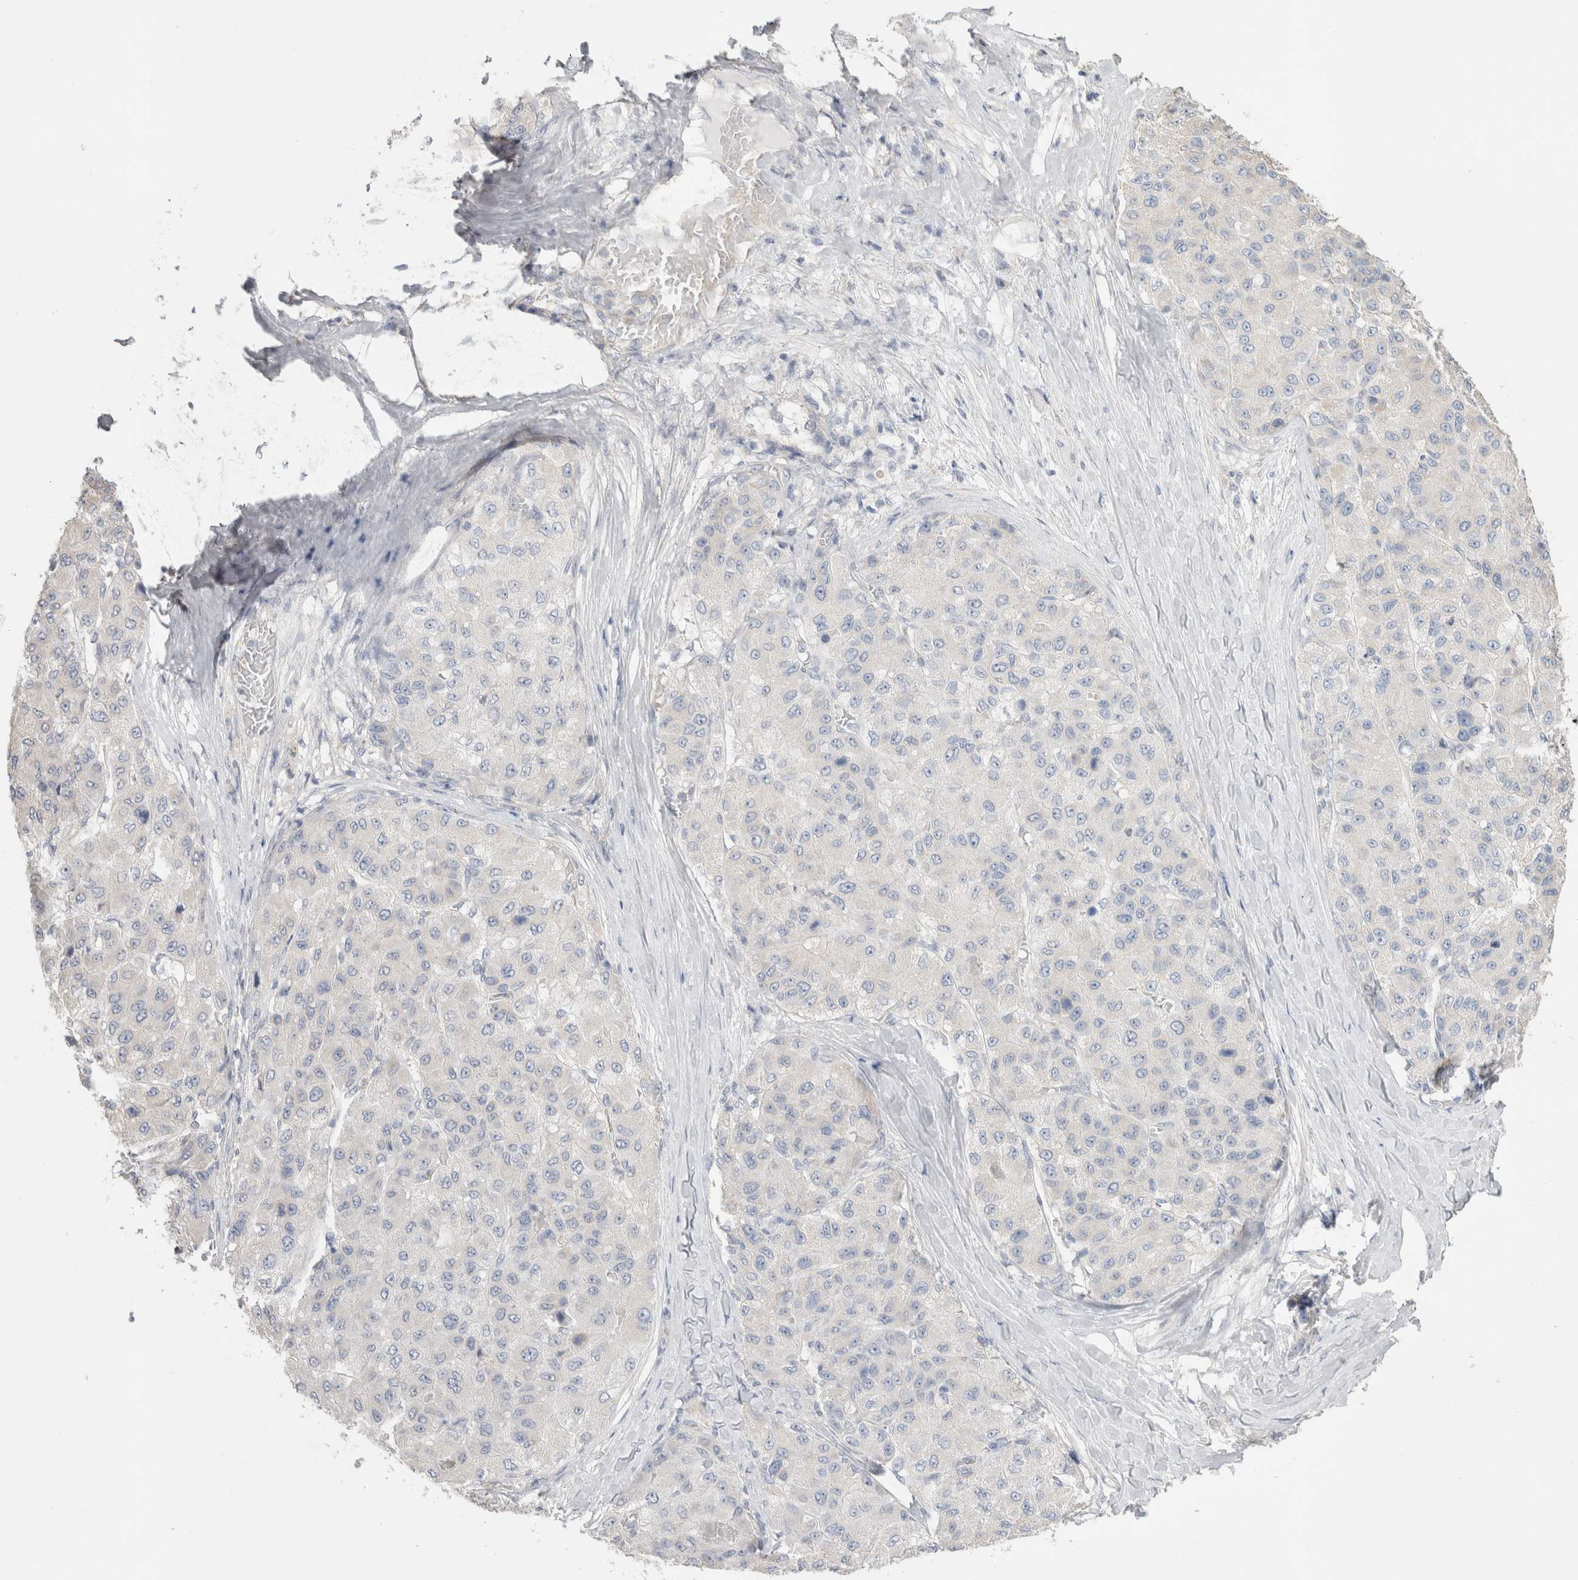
{"staining": {"intensity": "negative", "quantity": "none", "location": "none"}, "tissue": "liver cancer", "cell_type": "Tumor cells", "image_type": "cancer", "snomed": [{"axis": "morphology", "description": "Carcinoma, Hepatocellular, NOS"}, {"axis": "topography", "description": "Liver"}], "caption": "Immunohistochemistry histopathology image of neoplastic tissue: hepatocellular carcinoma (liver) stained with DAB (3,3'-diaminobenzidine) reveals no significant protein positivity in tumor cells.", "gene": "DMD", "patient": {"sex": "male", "age": 80}}